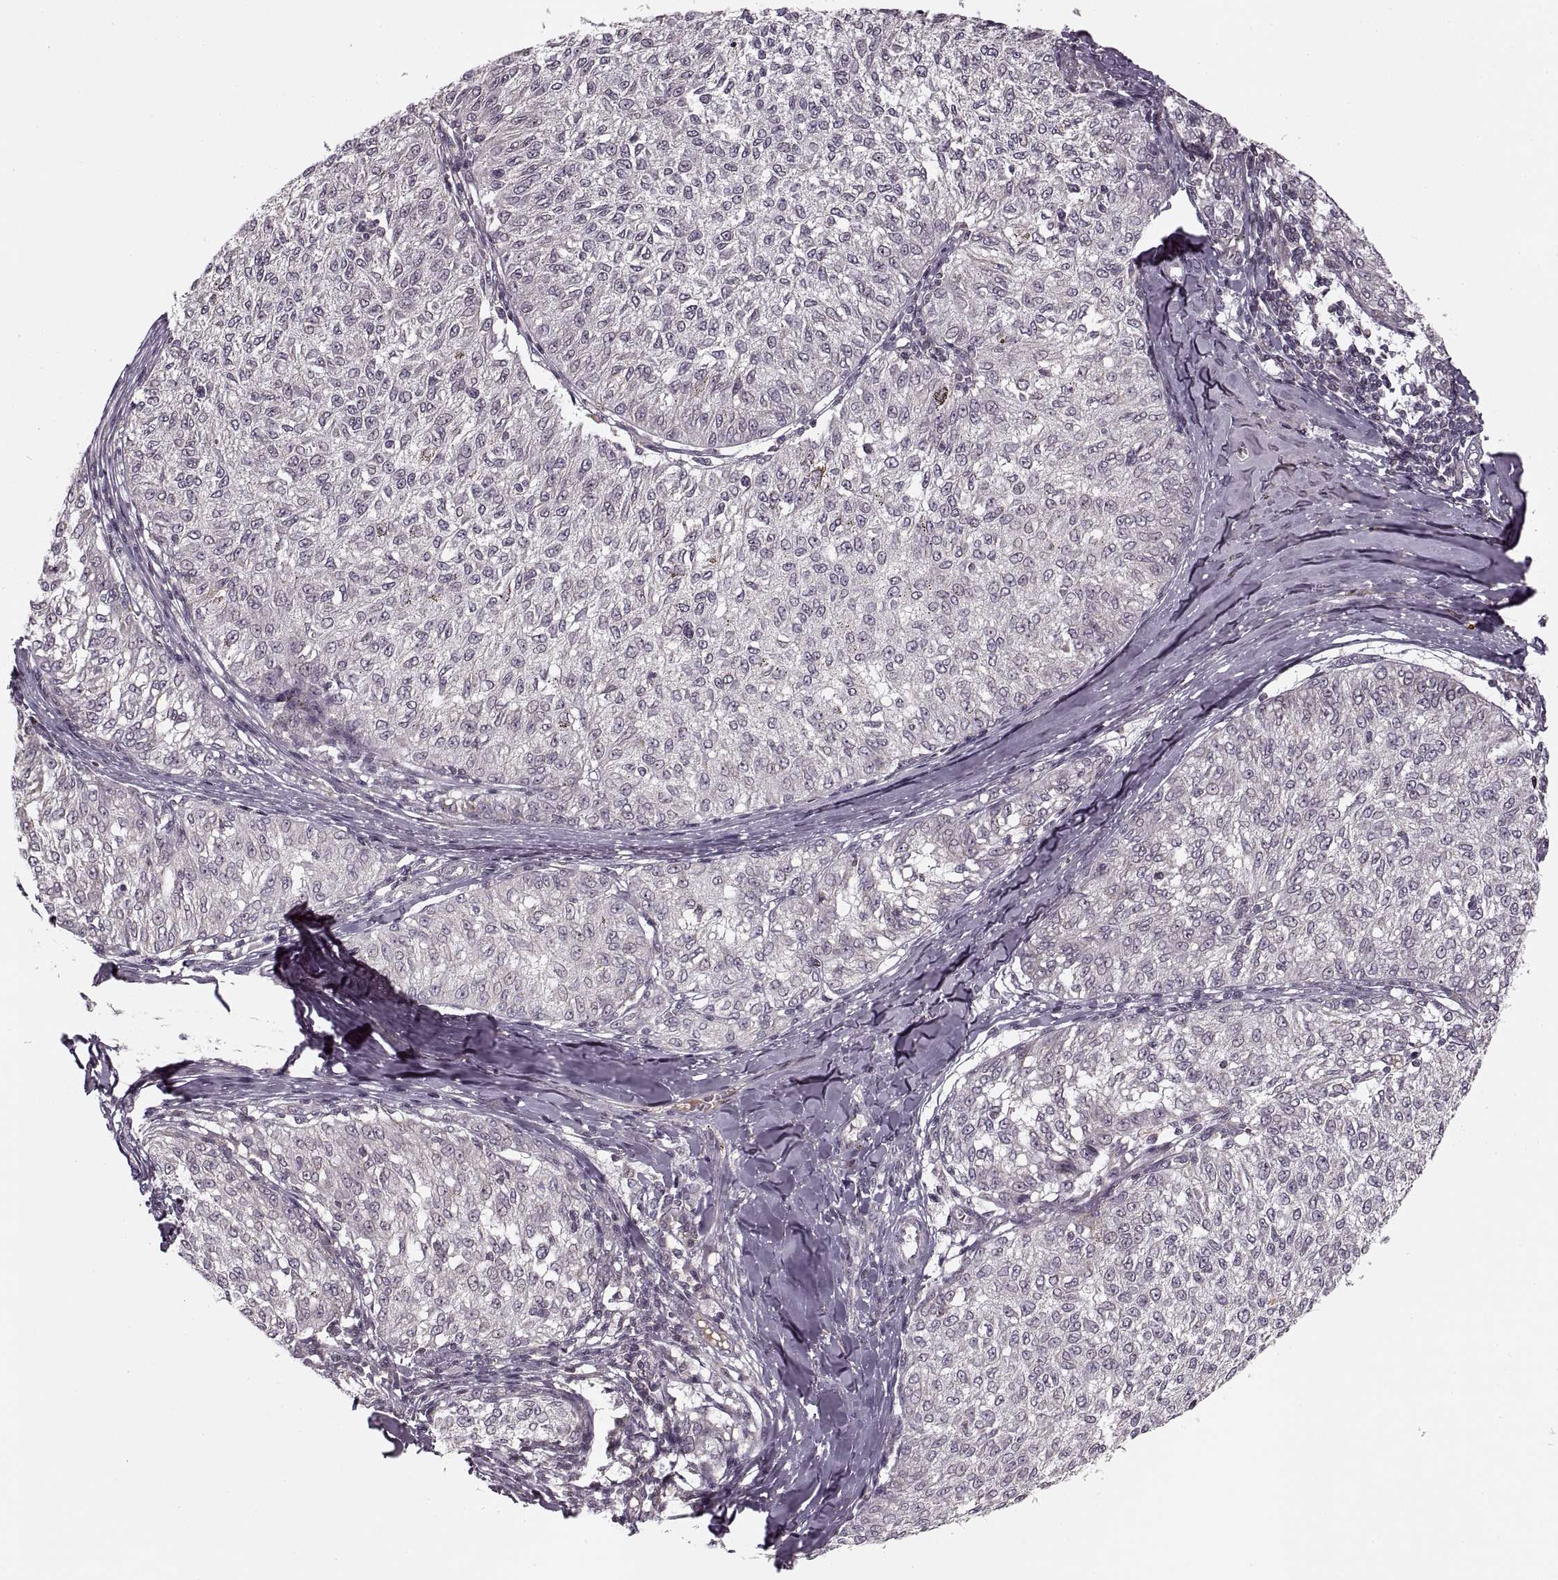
{"staining": {"intensity": "negative", "quantity": "none", "location": "none"}, "tissue": "melanoma", "cell_type": "Tumor cells", "image_type": "cancer", "snomed": [{"axis": "morphology", "description": "Malignant melanoma, NOS"}, {"axis": "topography", "description": "Skin"}], "caption": "This image is of melanoma stained with IHC to label a protein in brown with the nuclei are counter-stained blue. There is no expression in tumor cells.", "gene": "ASIC3", "patient": {"sex": "female", "age": 72}}